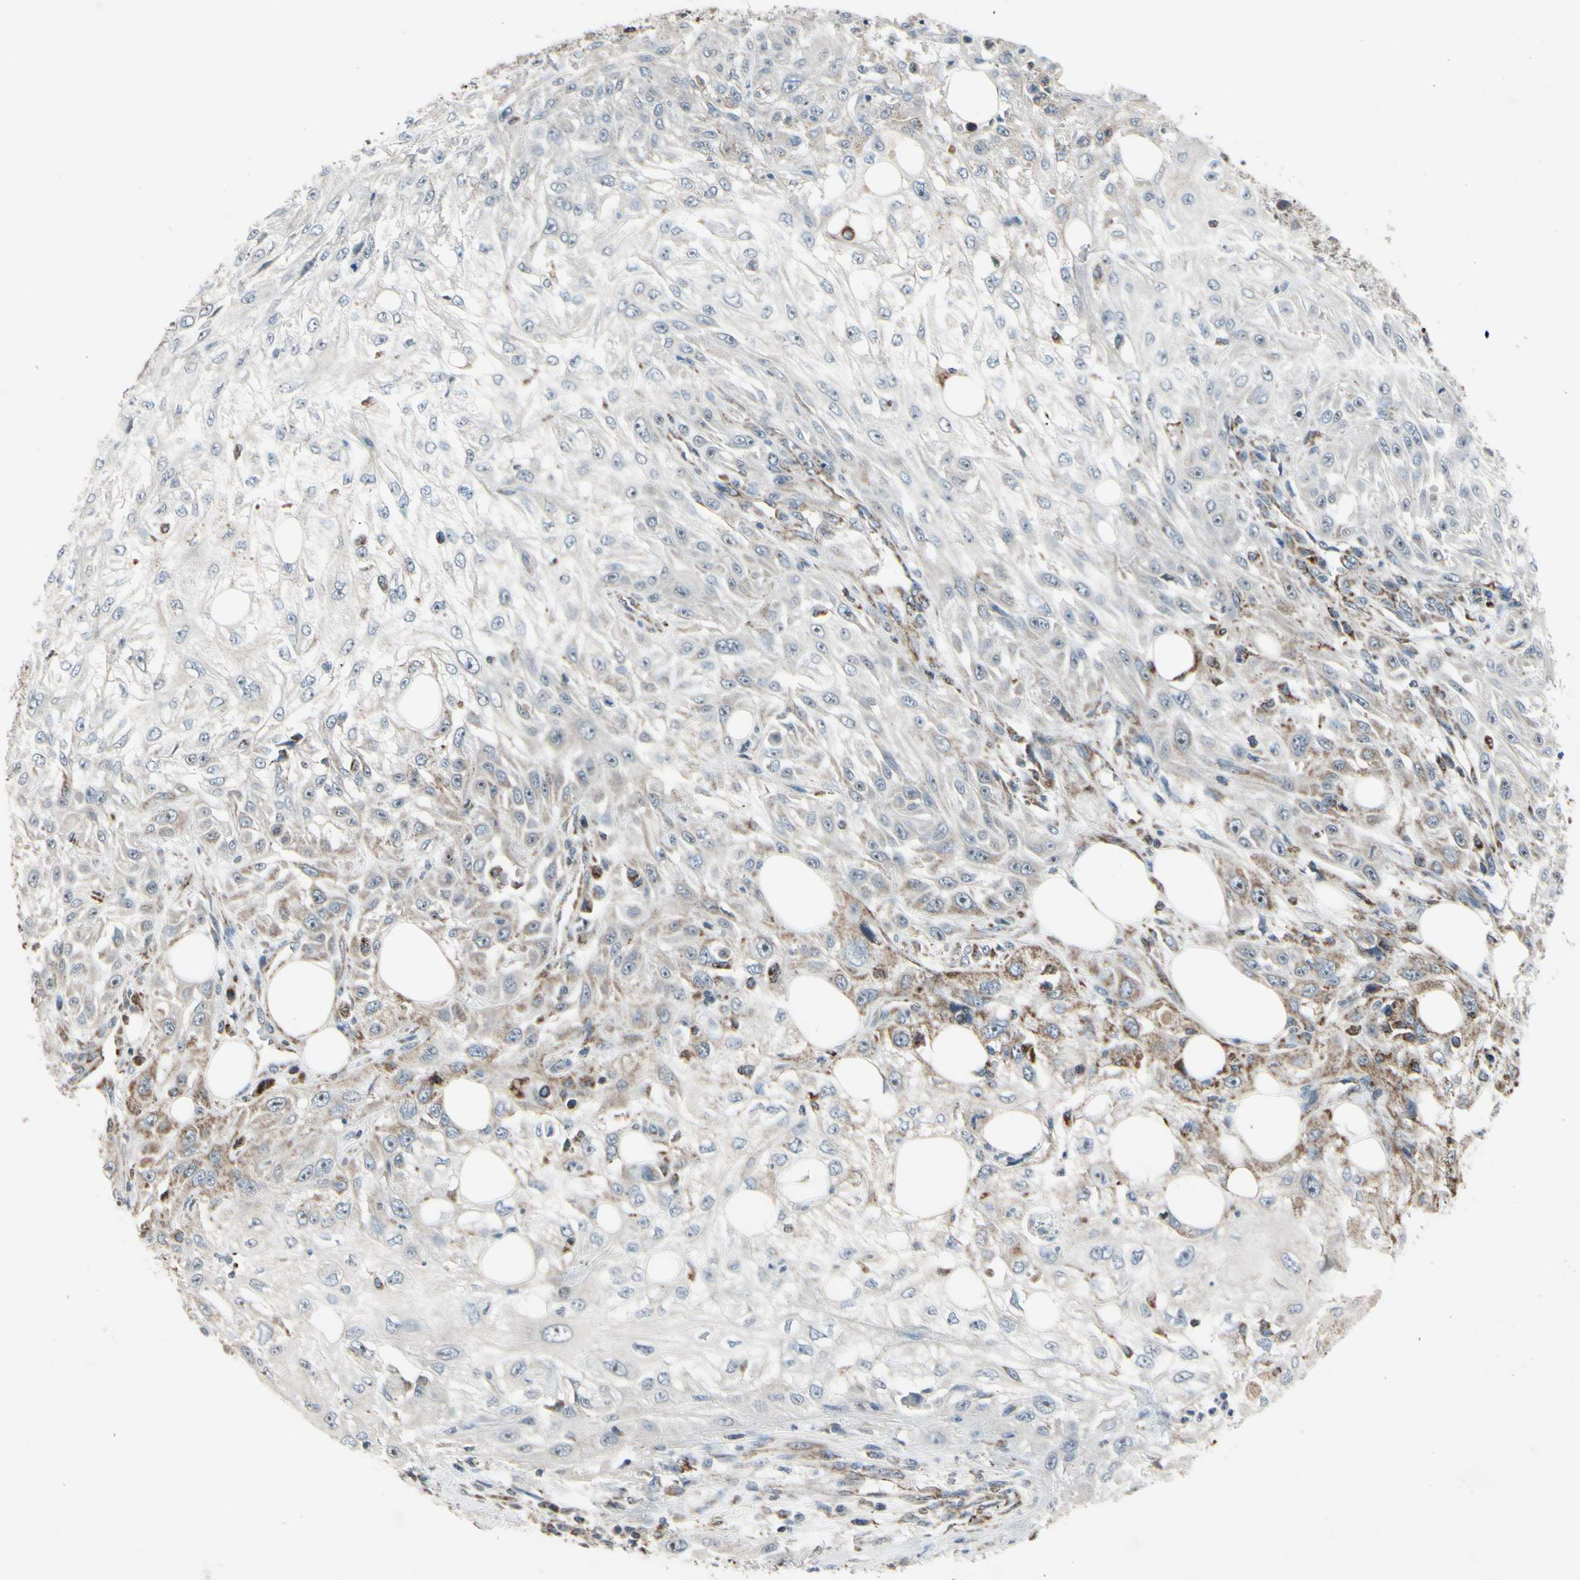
{"staining": {"intensity": "weak", "quantity": "25%-75%", "location": "cytoplasmic/membranous"}, "tissue": "skin cancer", "cell_type": "Tumor cells", "image_type": "cancer", "snomed": [{"axis": "morphology", "description": "Squamous cell carcinoma, NOS"}, {"axis": "topography", "description": "Skin"}], "caption": "This histopathology image demonstrates IHC staining of human skin squamous cell carcinoma, with low weak cytoplasmic/membranous expression in about 25%-75% of tumor cells.", "gene": "CPT1A", "patient": {"sex": "male", "age": 75}}